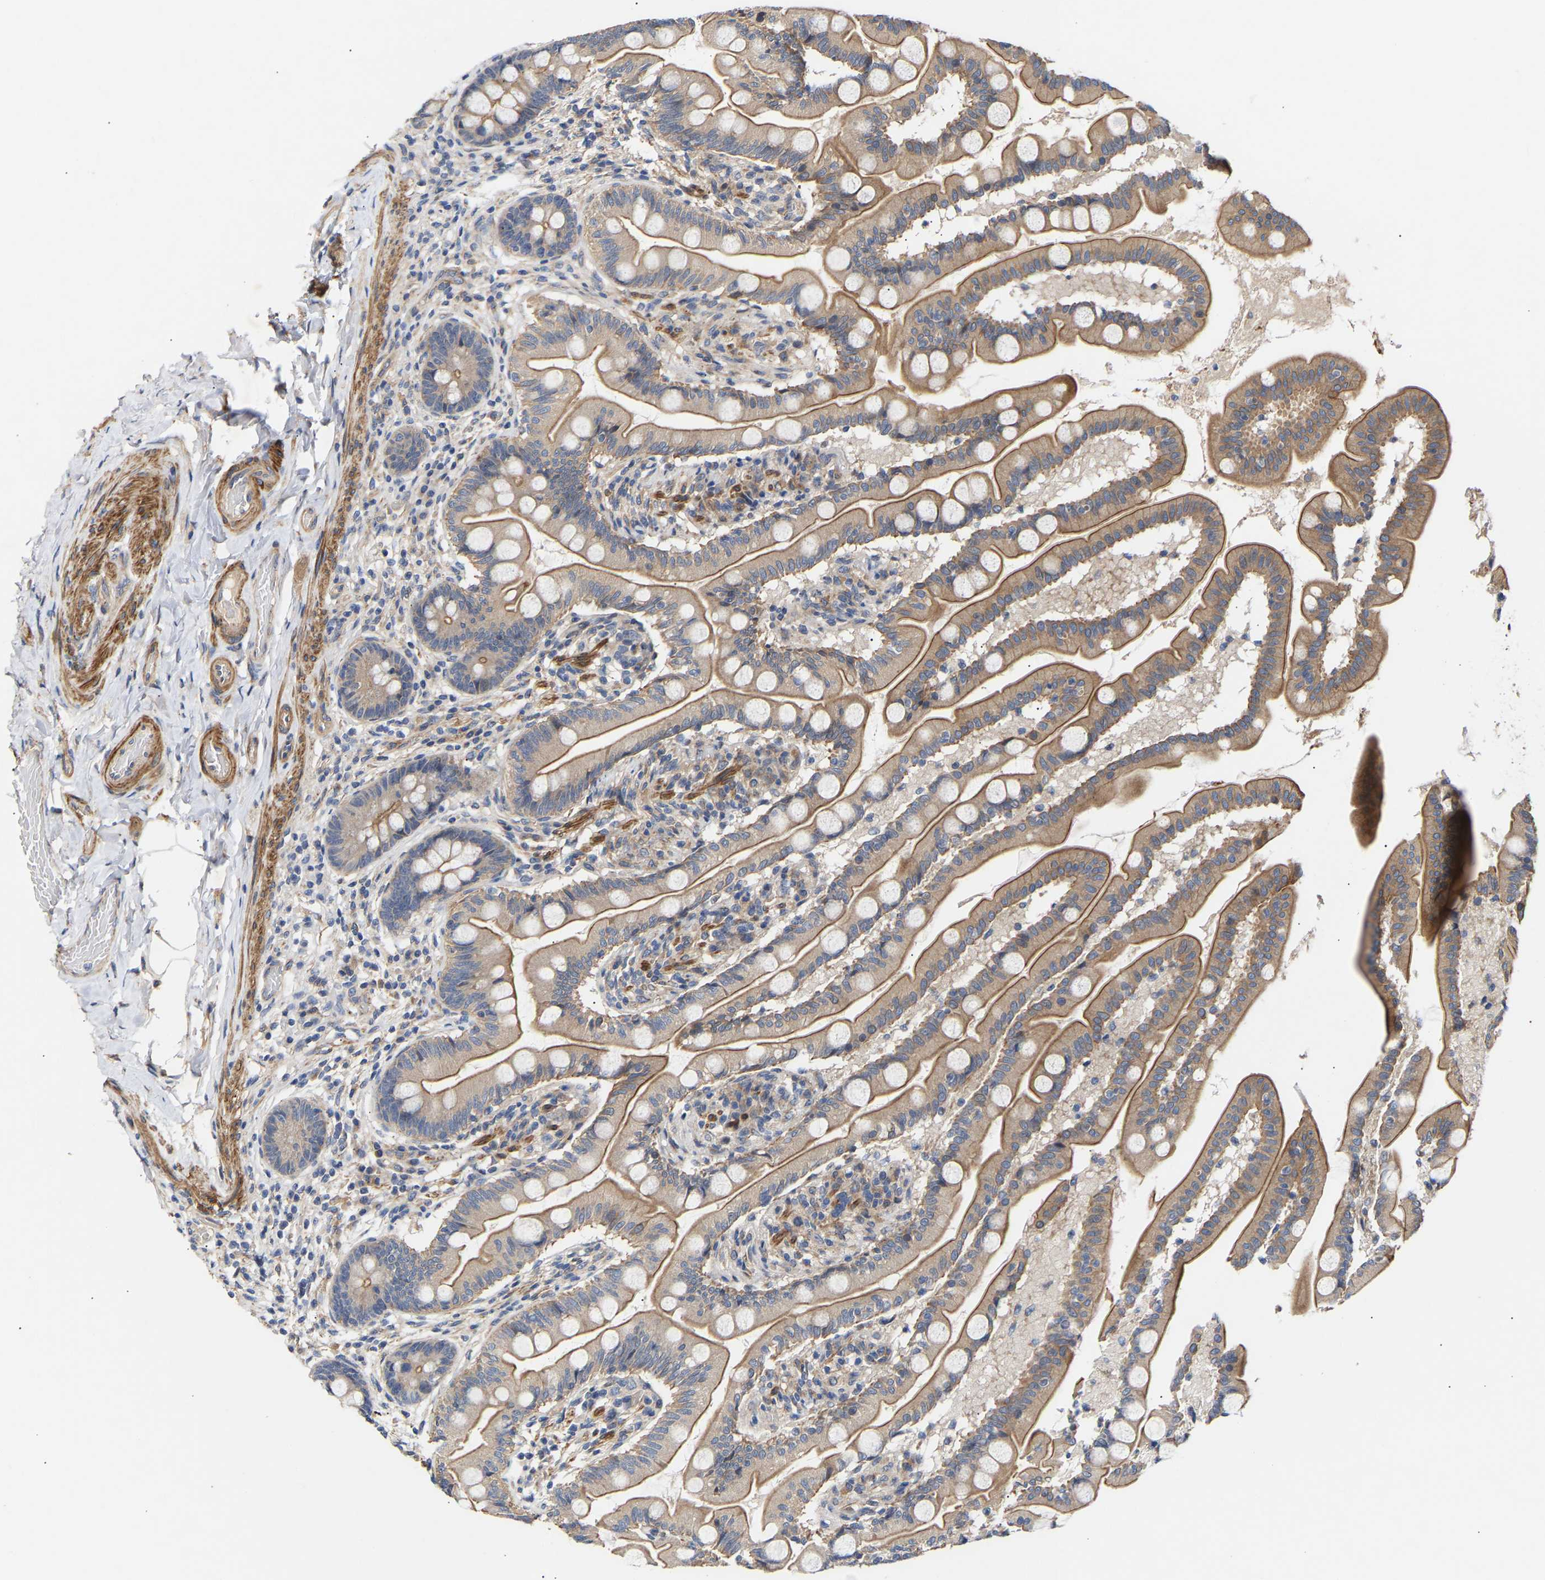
{"staining": {"intensity": "moderate", "quantity": ">75%", "location": "cytoplasmic/membranous"}, "tissue": "small intestine", "cell_type": "Glandular cells", "image_type": "normal", "snomed": [{"axis": "morphology", "description": "Normal tissue, NOS"}, {"axis": "topography", "description": "Small intestine"}], "caption": "A micrograph of human small intestine stained for a protein shows moderate cytoplasmic/membranous brown staining in glandular cells. The protein is shown in brown color, while the nuclei are stained blue.", "gene": "KASH5", "patient": {"sex": "female", "age": 56}}